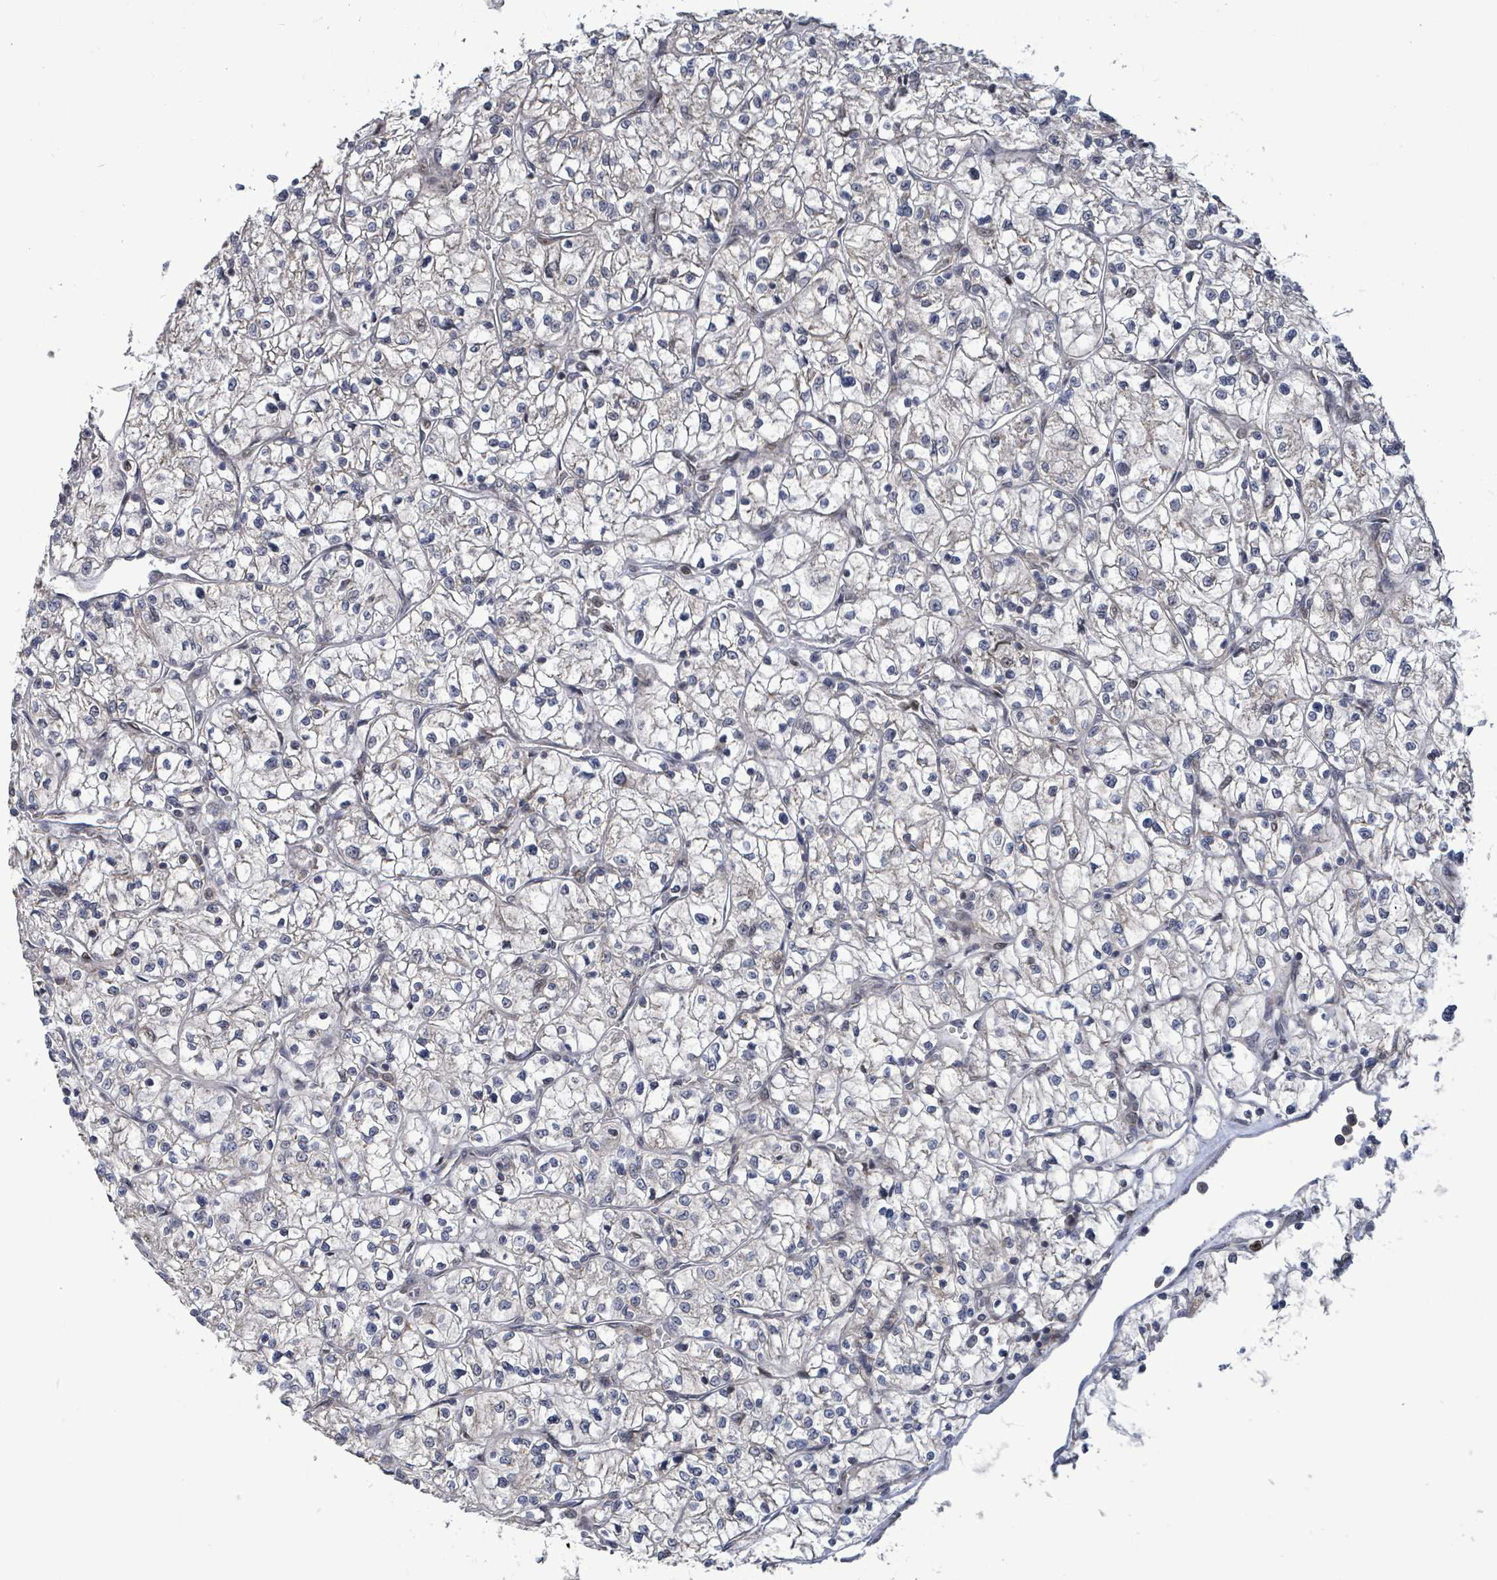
{"staining": {"intensity": "negative", "quantity": "none", "location": "none"}, "tissue": "renal cancer", "cell_type": "Tumor cells", "image_type": "cancer", "snomed": [{"axis": "morphology", "description": "Adenocarcinoma, NOS"}, {"axis": "topography", "description": "Kidney"}], "caption": "DAB immunohistochemical staining of adenocarcinoma (renal) demonstrates no significant positivity in tumor cells.", "gene": "COQ6", "patient": {"sex": "female", "age": 64}}